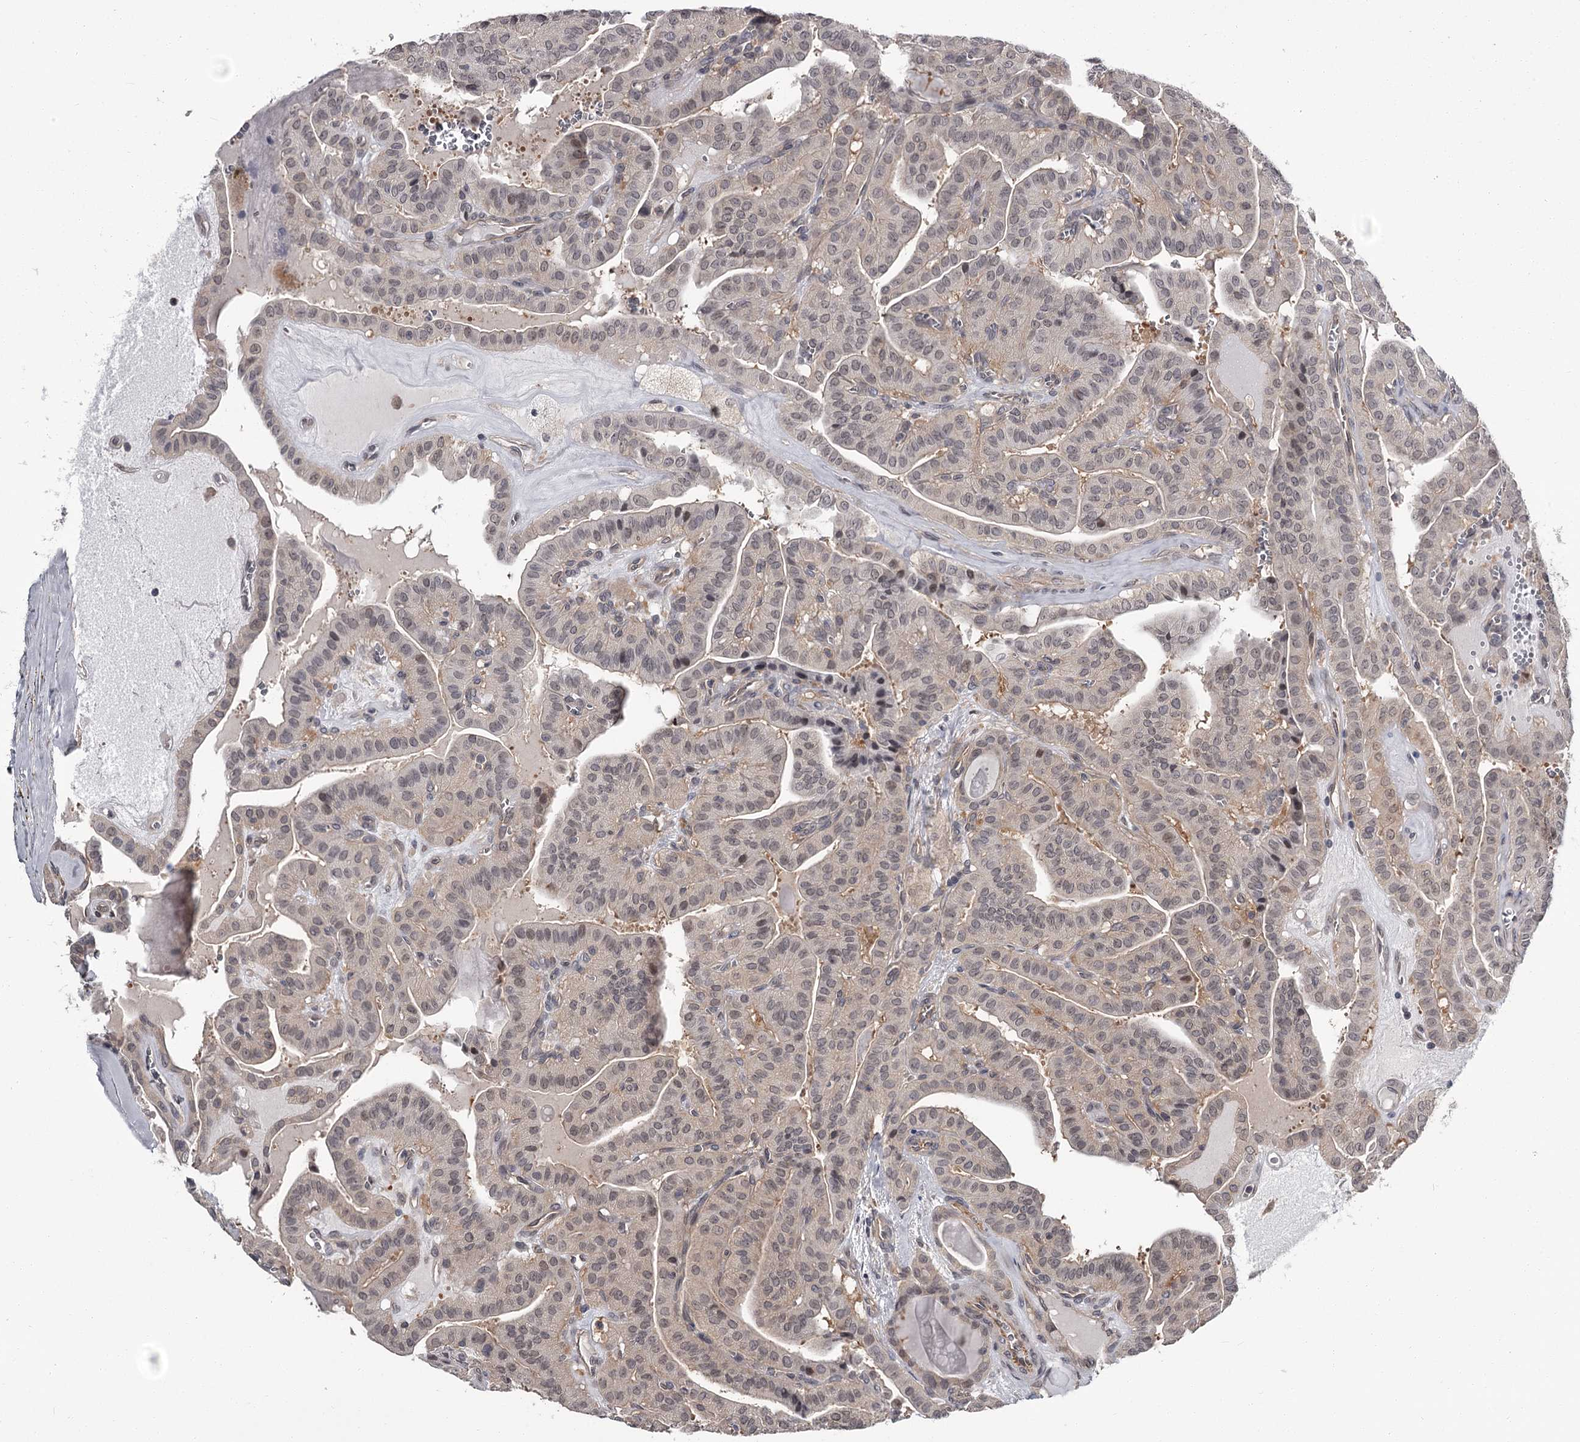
{"staining": {"intensity": "negative", "quantity": "none", "location": "none"}, "tissue": "thyroid cancer", "cell_type": "Tumor cells", "image_type": "cancer", "snomed": [{"axis": "morphology", "description": "Papillary adenocarcinoma, NOS"}, {"axis": "topography", "description": "Thyroid gland"}], "caption": "A photomicrograph of human thyroid cancer (papillary adenocarcinoma) is negative for staining in tumor cells.", "gene": "DAO", "patient": {"sex": "male", "age": 52}}